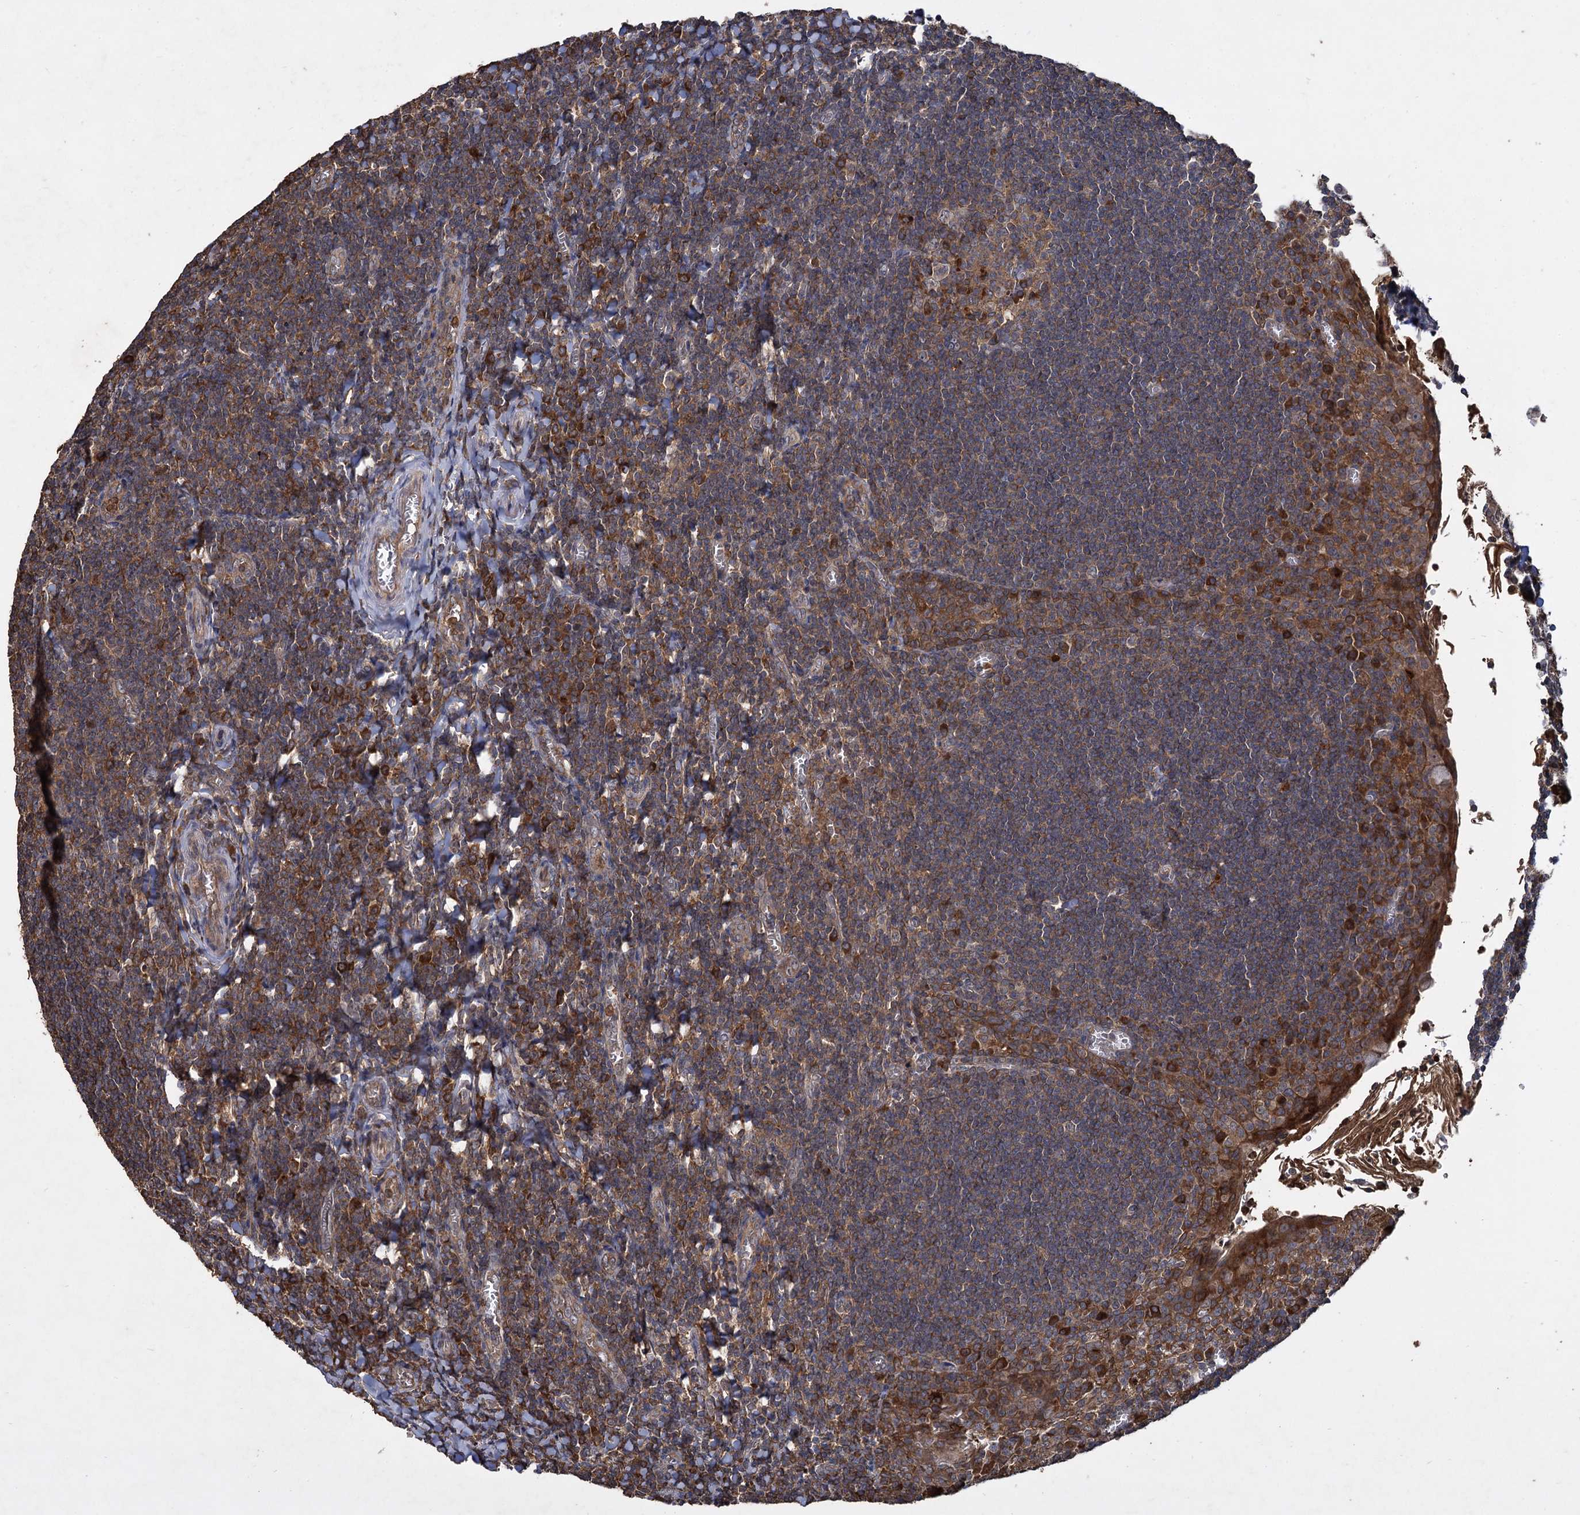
{"staining": {"intensity": "weak", "quantity": "25%-75%", "location": "cytoplasmic/membranous"}, "tissue": "tonsil", "cell_type": "Germinal center cells", "image_type": "normal", "snomed": [{"axis": "morphology", "description": "Normal tissue, NOS"}, {"axis": "topography", "description": "Tonsil"}], "caption": "Weak cytoplasmic/membranous staining for a protein is seen in about 25%-75% of germinal center cells of unremarkable tonsil using immunohistochemistry (IHC).", "gene": "GCLC", "patient": {"sex": "male", "age": 27}}